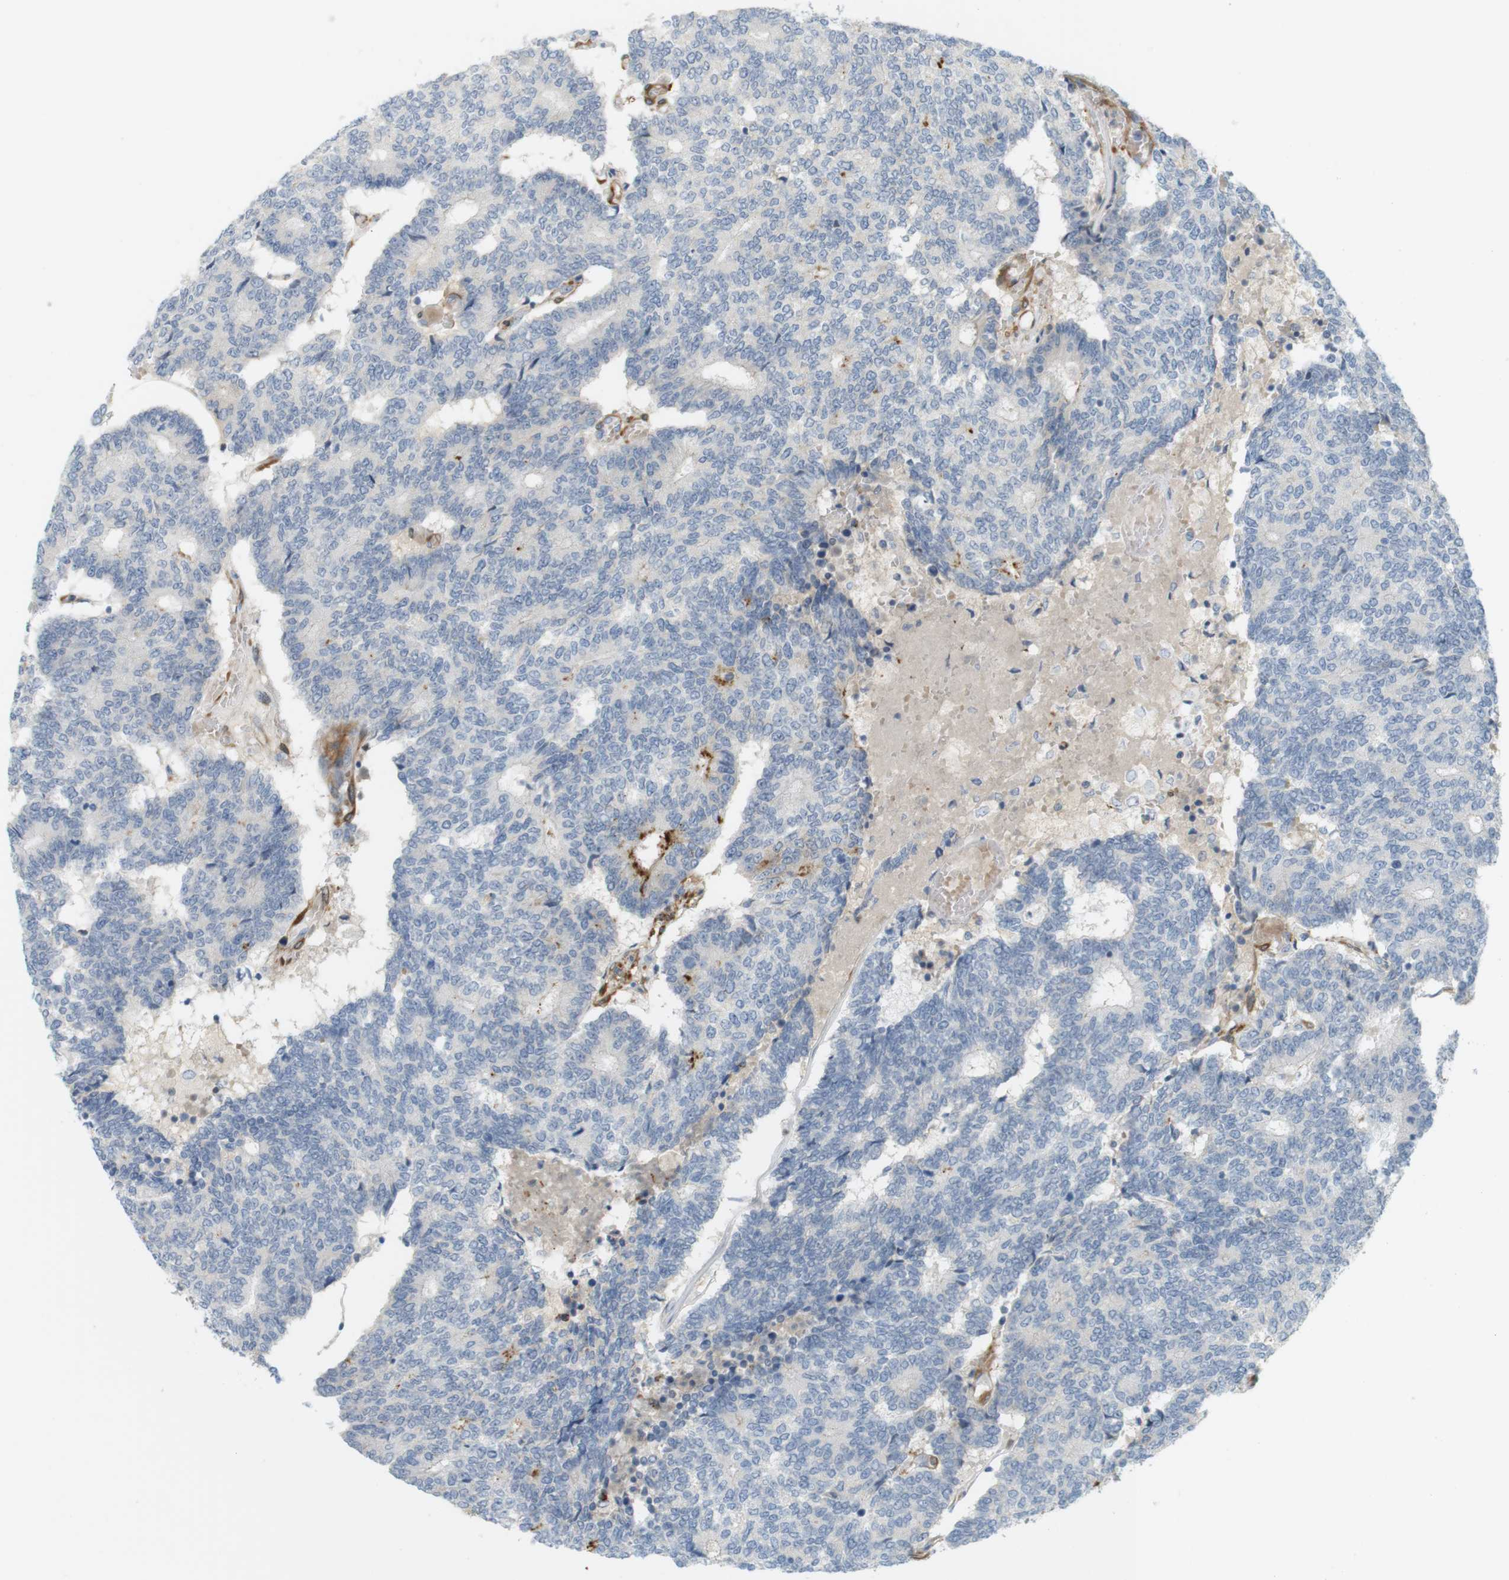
{"staining": {"intensity": "negative", "quantity": "none", "location": "none"}, "tissue": "prostate cancer", "cell_type": "Tumor cells", "image_type": "cancer", "snomed": [{"axis": "morphology", "description": "Normal tissue, NOS"}, {"axis": "morphology", "description": "Adenocarcinoma, High grade"}, {"axis": "topography", "description": "Prostate"}, {"axis": "topography", "description": "Seminal veicle"}], "caption": "Micrograph shows no protein positivity in tumor cells of adenocarcinoma (high-grade) (prostate) tissue.", "gene": "PDE3A", "patient": {"sex": "male", "age": 55}}